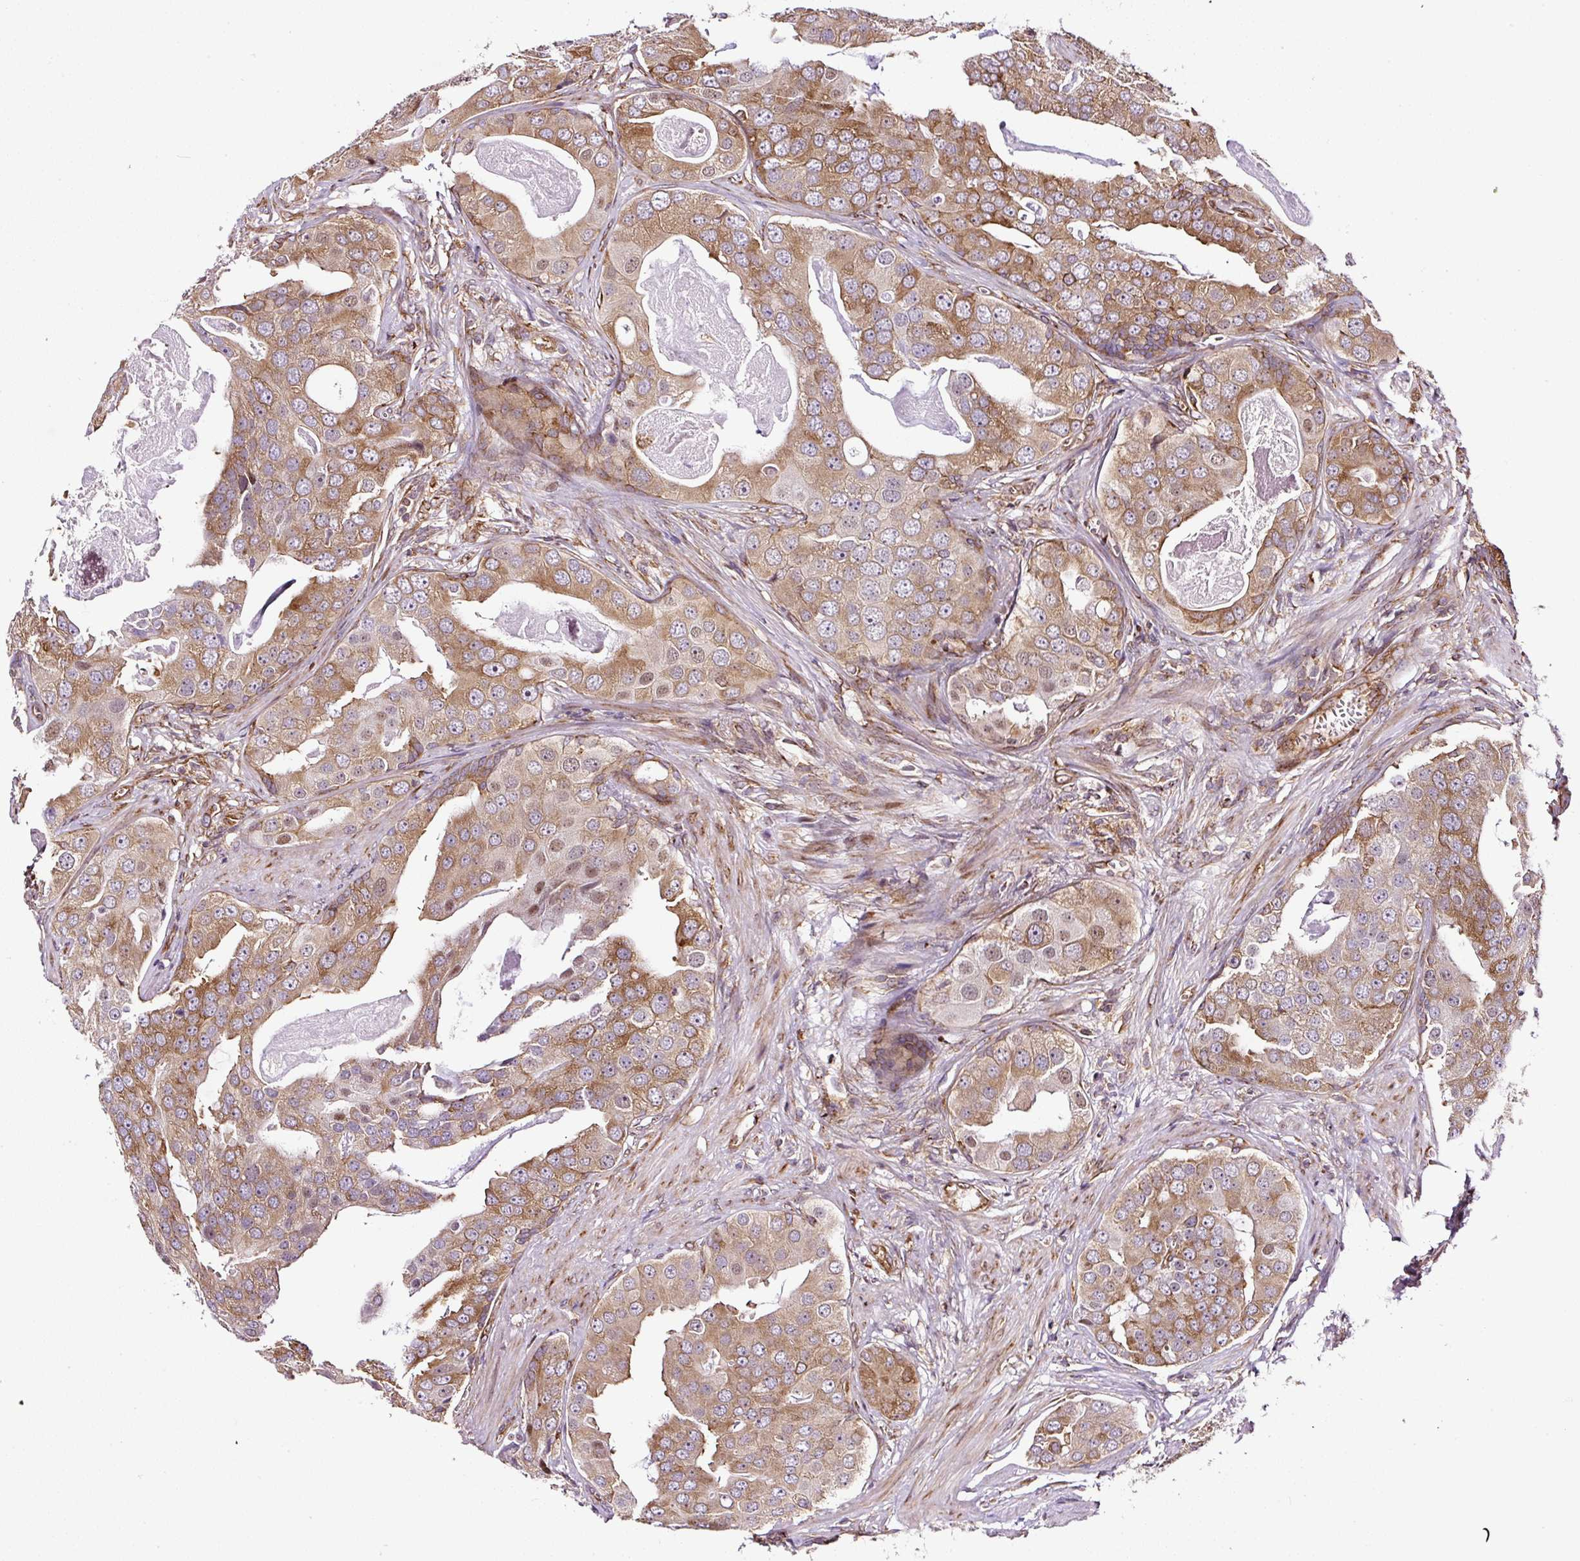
{"staining": {"intensity": "moderate", "quantity": "25%-75%", "location": "cytoplasmic/membranous"}, "tissue": "prostate cancer", "cell_type": "Tumor cells", "image_type": "cancer", "snomed": [{"axis": "morphology", "description": "Adenocarcinoma, High grade"}, {"axis": "topography", "description": "Prostate"}], "caption": "Prostate cancer (adenocarcinoma (high-grade)) stained with immunohistochemistry (IHC) exhibits moderate cytoplasmic/membranous staining in about 25%-75% of tumor cells. (Stains: DAB in brown, nuclei in blue, Microscopy: brightfield microscopy at high magnification).", "gene": "KDM4E", "patient": {"sex": "male", "age": 71}}